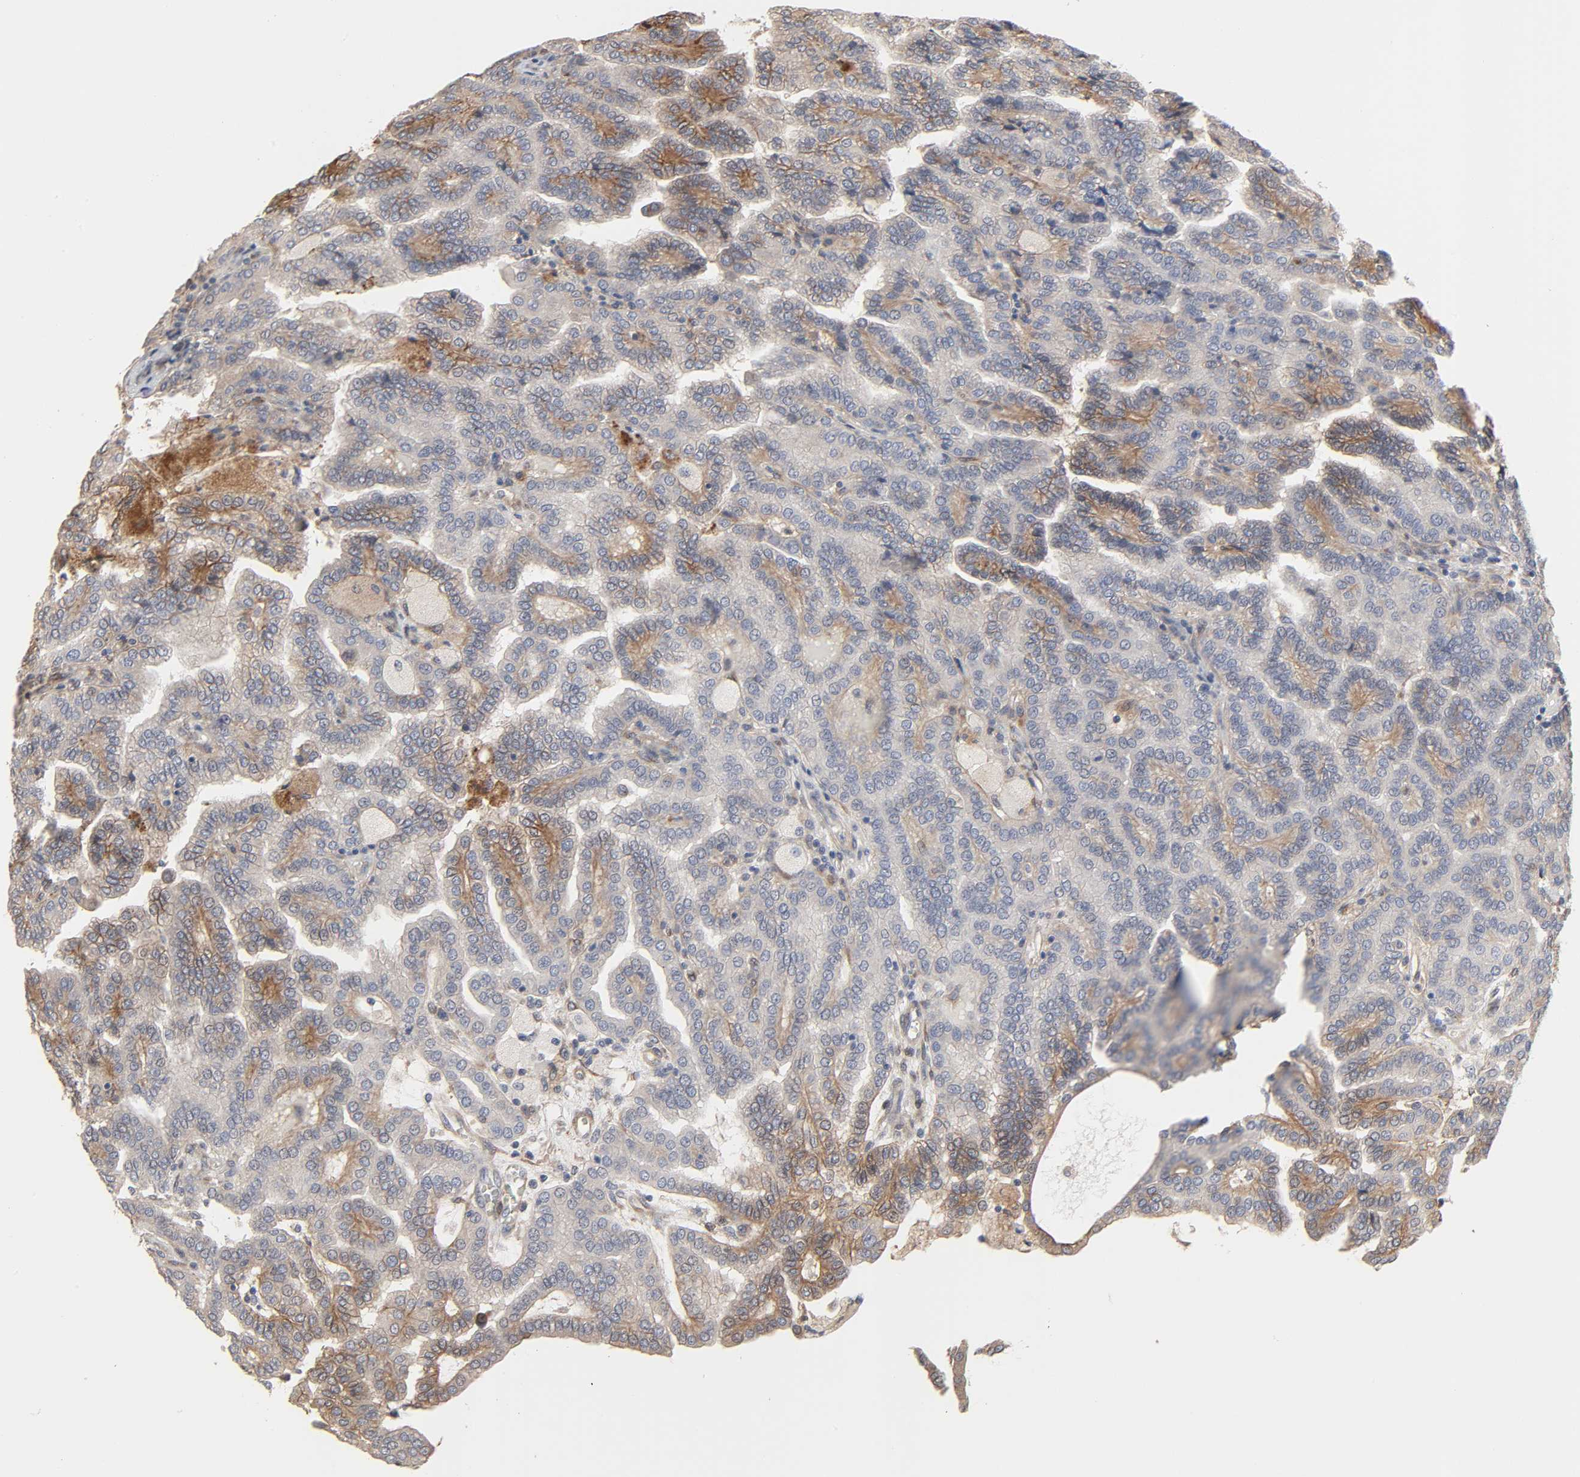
{"staining": {"intensity": "moderate", "quantity": ">75%", "location": "cytoplasmic/membranous"}, "tissue": "renal cancer", "cell_type": "Tumor cells", "image_type": "cancer", "snomed": [{"axis": "morphology", "description": "Adenocarcinoma, NOS"}, {"axis": "topography", "description": "Kidney"}], "caption": "Immunohistochemical staining of human renal cancer (adenocarcinoma) reveals medium levels of moderate cytoplasmic/membranous protein staining in approximately >75% of tumor cells. The staining was performed using DAB to visualize the protein expression in brown, while the nuclei were stained in blue with hematoxylin (Magnification: 20x).", "gene": "NDRG2", "patient": {"sex": "male", "age": 61}}